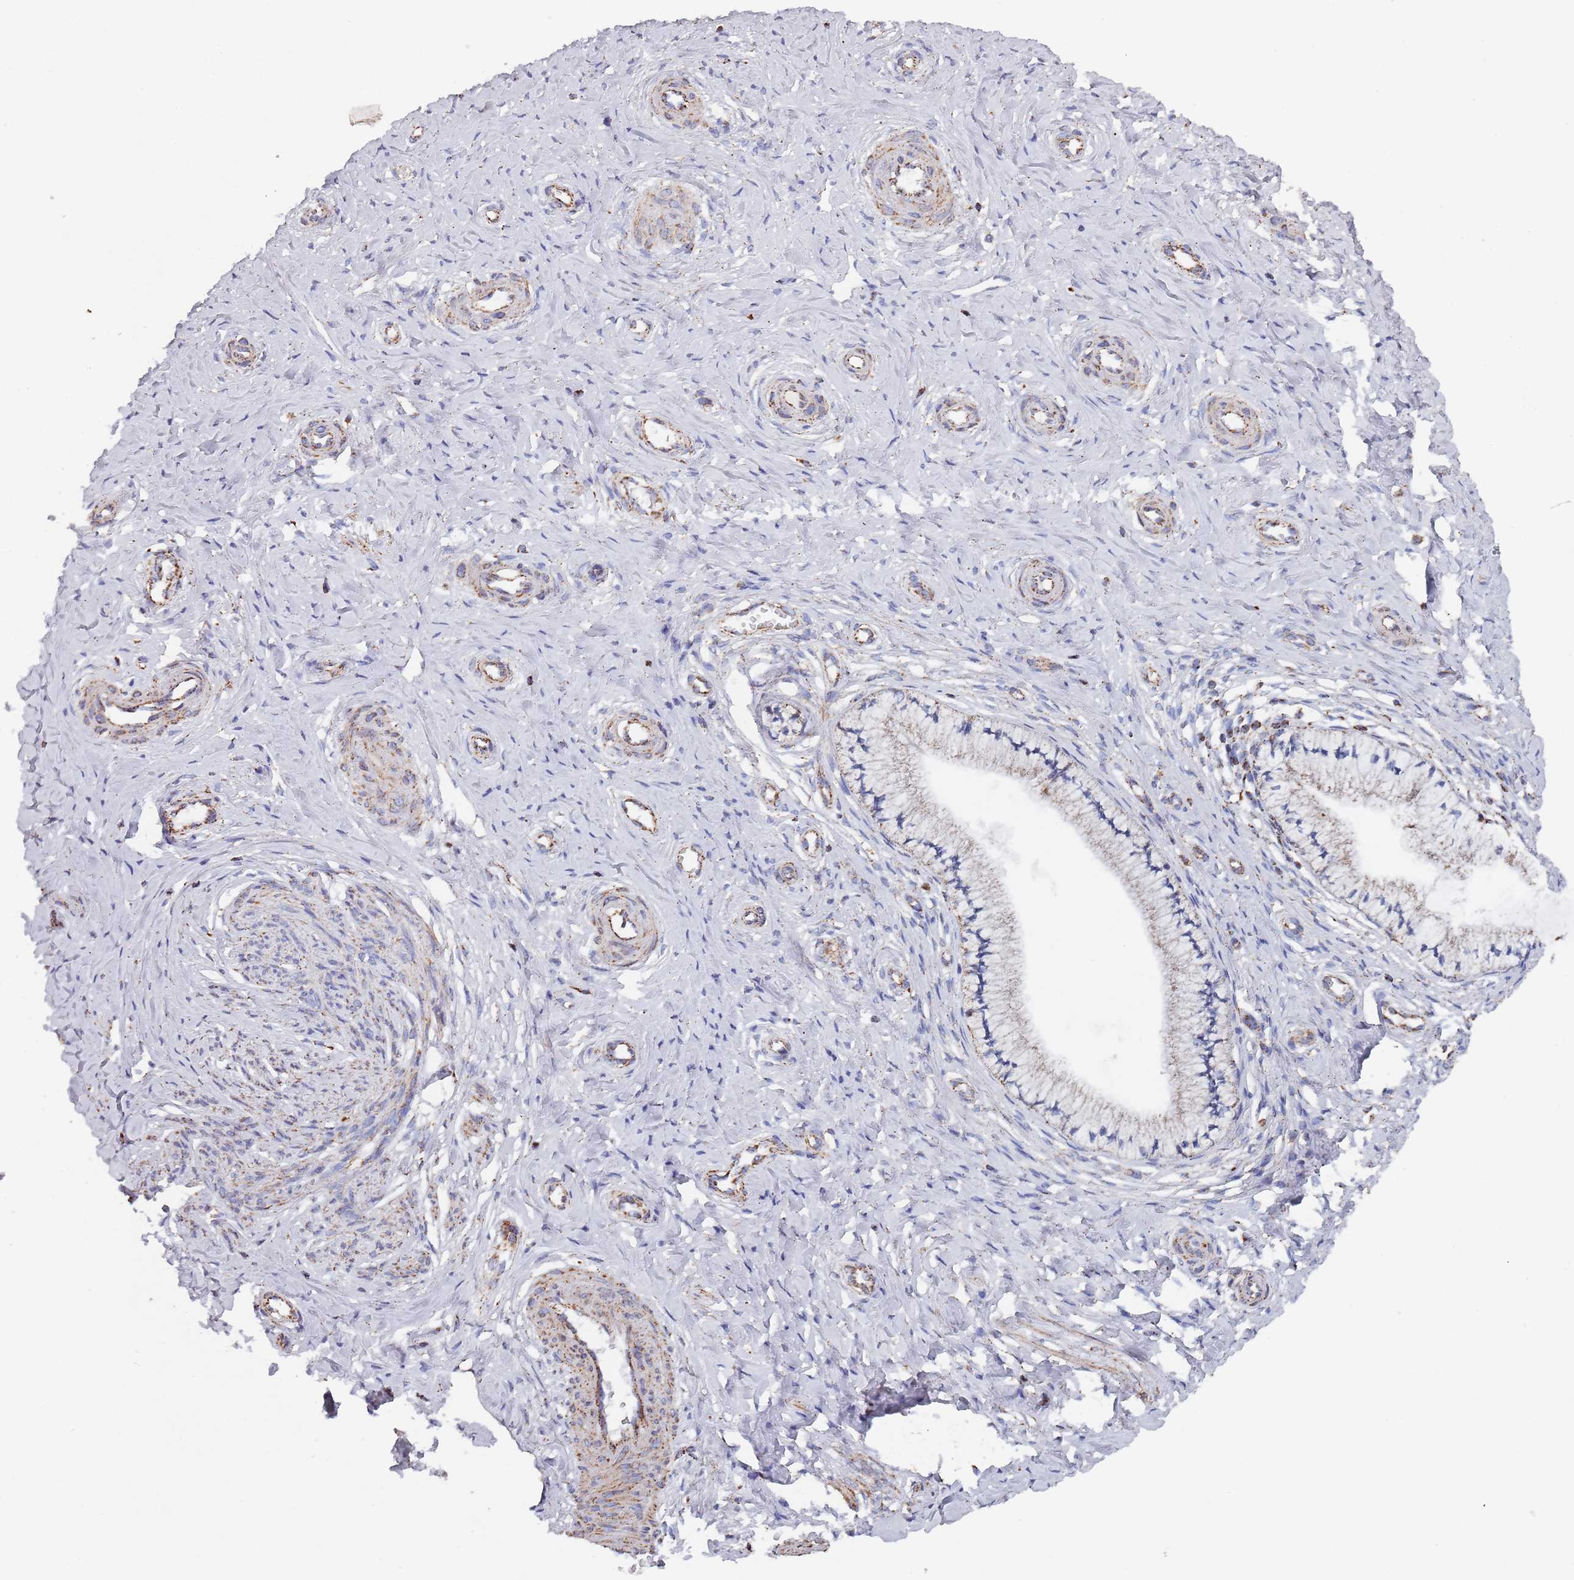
{"staining": {"intensity": "moderate", "quantity": "25%-75%", "location": "cytoplasmic/membranous"}, "tissue": "cervix", "cell_type": "Glandular cells", "image_type": "normal", "snomed": [{"axis": "morphology", "description": "Normal tissue, NOS"}, {"axis": "topography", "description": "Cervix"}], "caption": "Moderate cytoplasmic/membranous expression for a protein is identified in about 25%-75% of glandular cells of benign cervix using immunohistochemistry.", "gene": "PGP", "patient": {"sex": "female", "age": 36}}